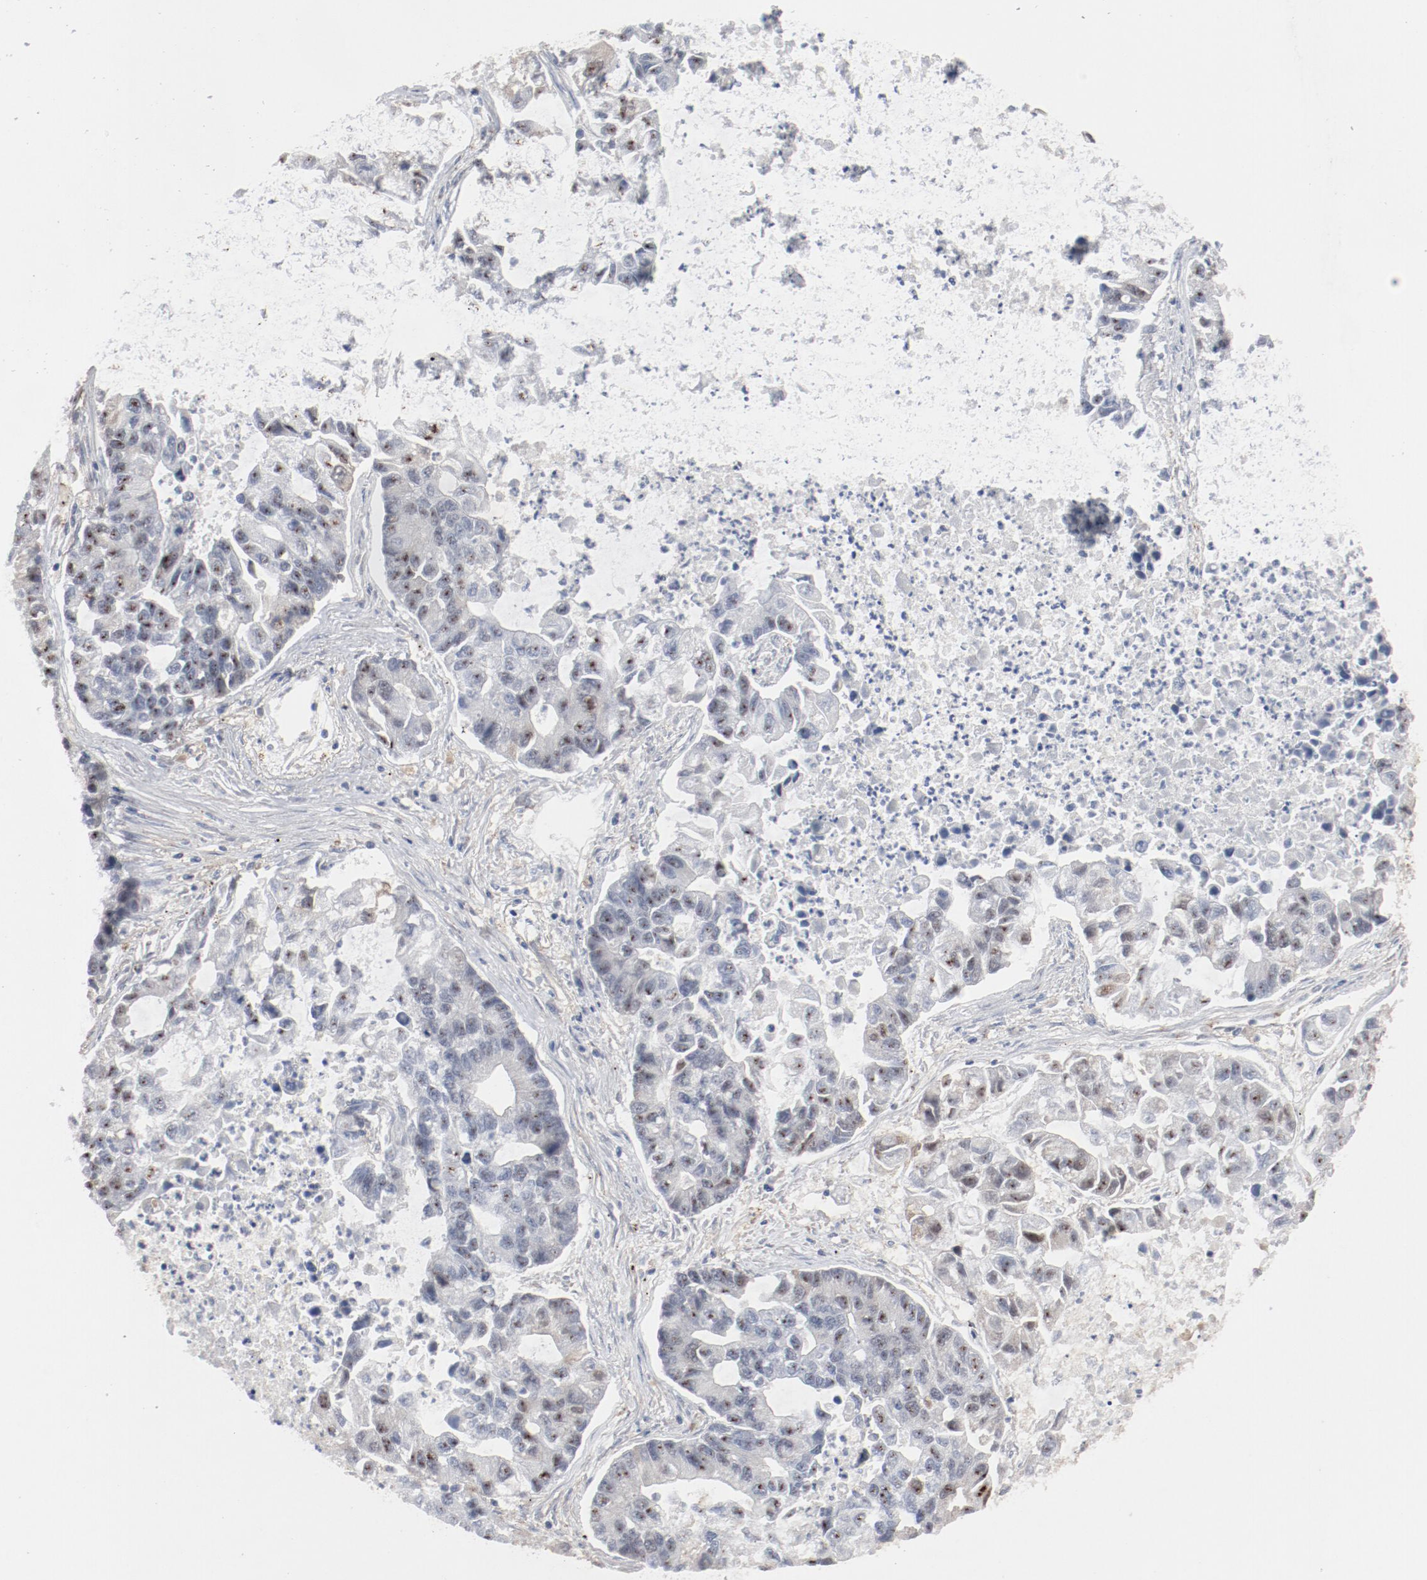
{"staining": {"intensity": "moderate", "quantity": ">75%", "location": "nuclear"}, "tissue": "lung cancer", "cell_type": "Tumor cells", "image_type": "cancer", "snomed": [{"axis": "morphology", "description": "Adenocarcinoma, NOS"}, {"axis": "topography", "description": "Lung"}], "caption": "Immunohistochemical staining of human adenocarcinoma (lung) displays moderate nuclear protein expression in about >75% of tumor cells.", "gene": "CDK1", "patient": {"sex": "female", "age": 51}}